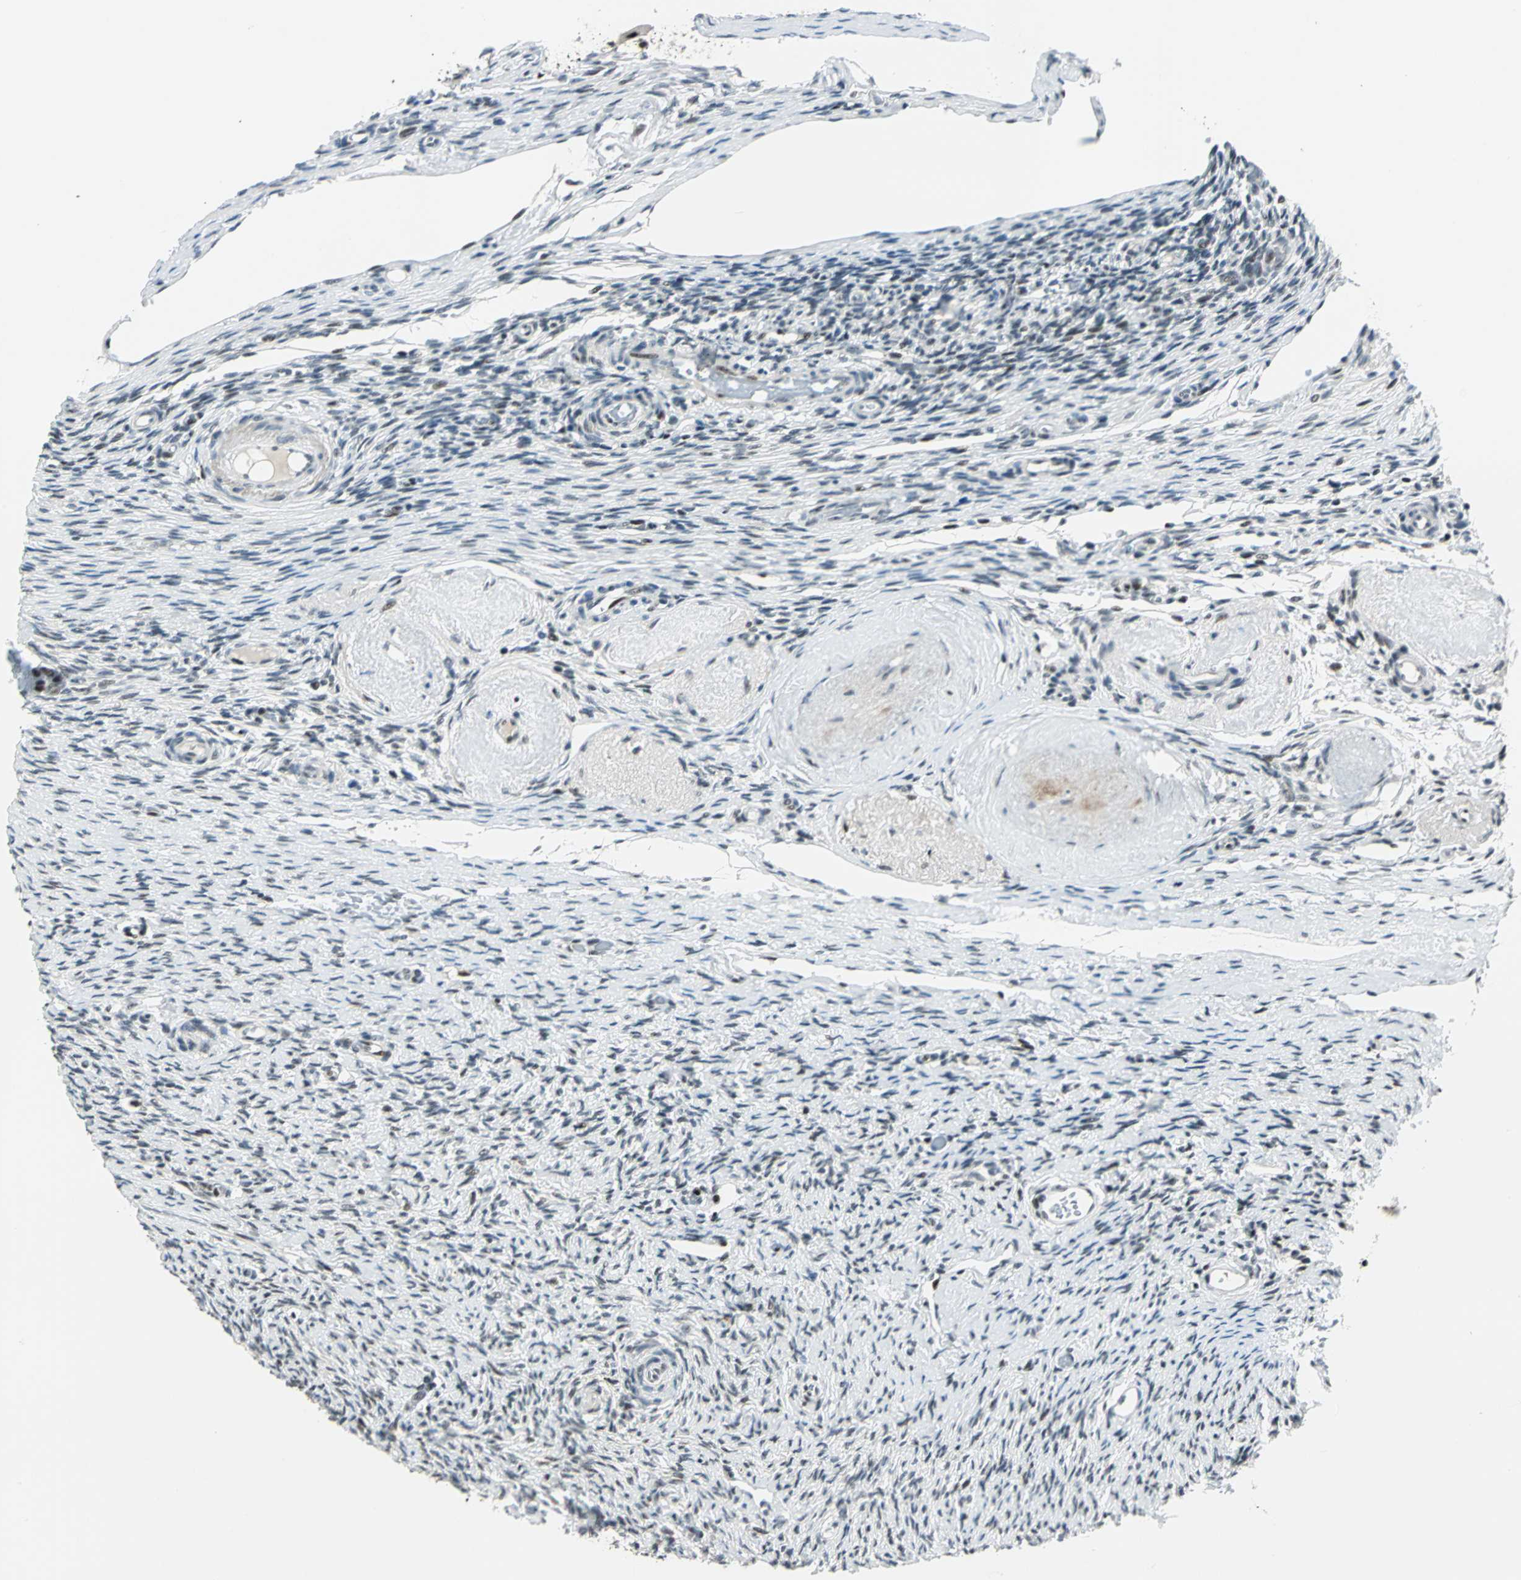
{"staining": {"intensity": "moderate", "quantity": "25%-75%", "location": "nuclear"}, "tissue": "ovary", "cell_type": "Ovarian stroma cells", "image_type": "normal", "snomed": [{"axis": "morphology", "description": "Normal tissue, NOS"}, {"axis": "topography", "description": "Ovary"}], "caption": "Immunohistochemical staining of benign ovary demonstrates 25%-75% levels of moderate nuclear protein staining in approximately 25%-75% of ovarian stroma cells. (brown staining indicates protein expression, while blue staining denotes nuclei).", "gene": "KAT6B", "patient": {"sex": "female", "age": 60}}